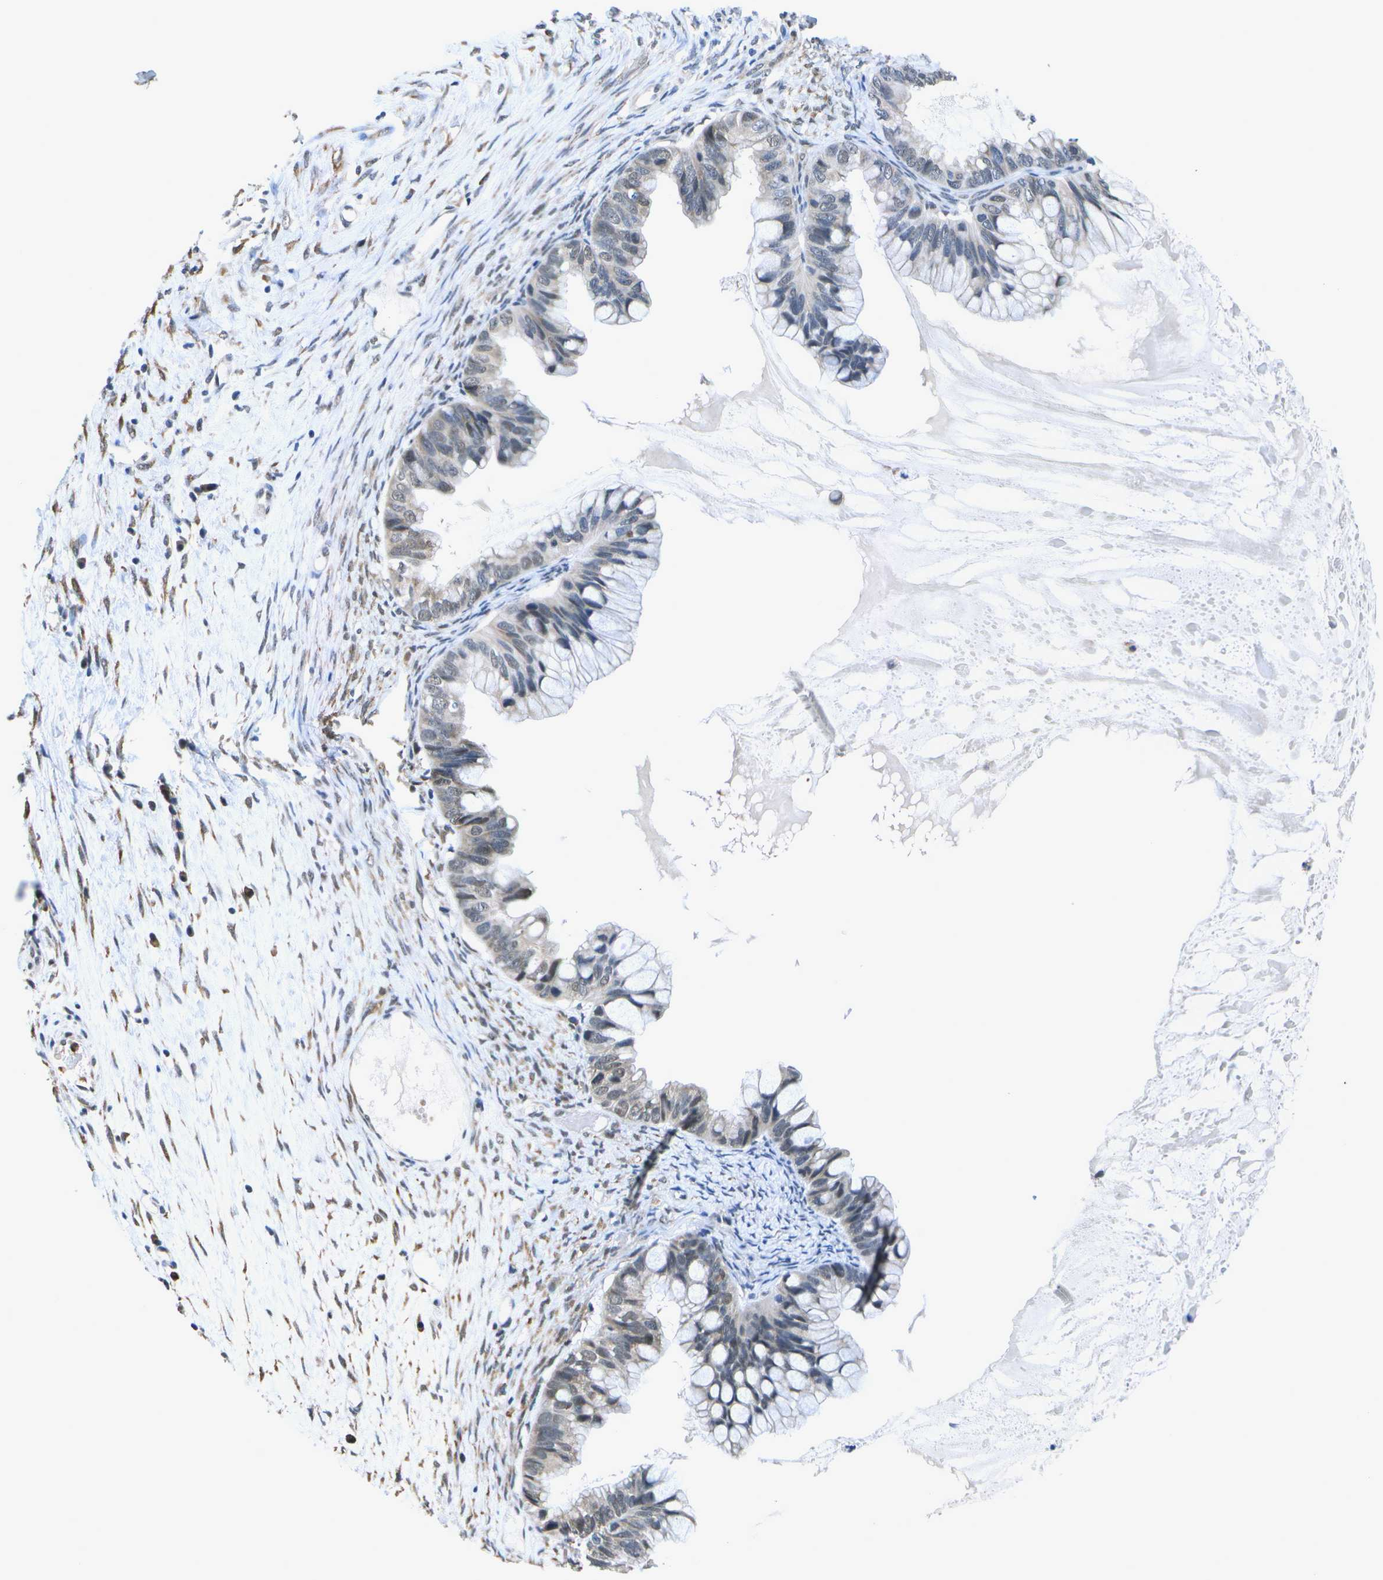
{"staining": {"intensity": "weak", "quantity": "<25%", "location": "nuclear"}, "tissue": "ovarian cancer", "cell_type": "Tumor cells", "image_type": "cancer", "snomed": [{"axis": "morphology", "description": "Cystadenocarcinoma, mucinous, NOS"}, {"axis": "topography", "description": "Ovary"}], "caption": "A micrograph of human mucinous cystadenocarcinoma (ovarian) is negative for staining in tumor cells.", "gene": "DSE", "patient": {"sex": "female", "age": 80}}